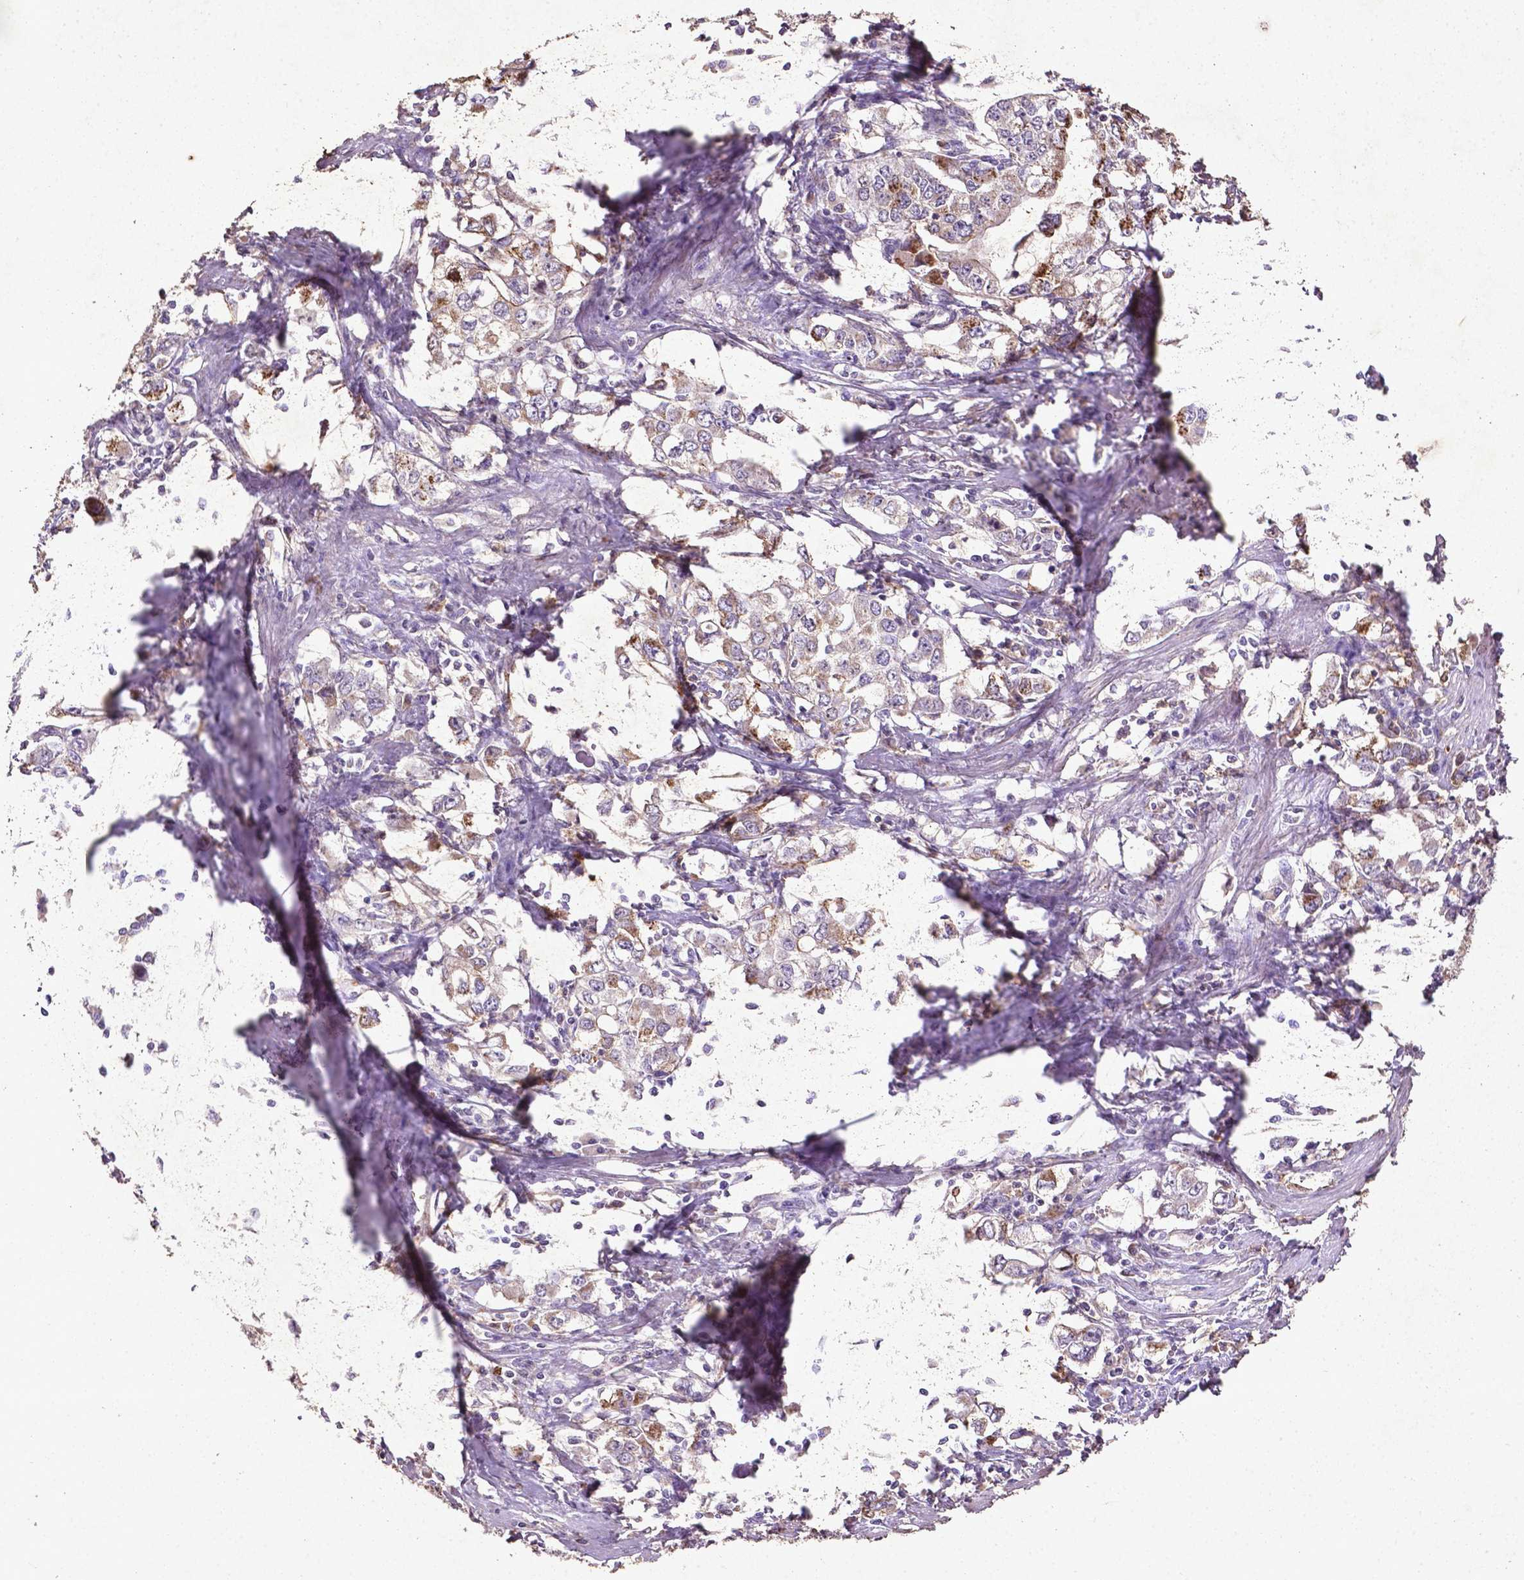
{"staining": {"intensity": "moderate", "quantity": "25%-75%", "location": "cytoplasmic/membranous"}, "tissue": "stomach cancer", "cell_type": "Tumor cells", "image_type": "cancer", "snomed": [{"axis": "morphology", "description": "Adenocarcinoma, NOS"}, {"axis": "topography", "description": "Stomach, lower"}], "caption": "Stomach cancer (adenocarcinoma) was stained to show a protein in brown. There is medium levels of moderate cytoplasmic/membranous staining in approximately 25%-75% of tumor cells.", "gene": "MTOR", "patient": {"sex": "female", "age": 72}}